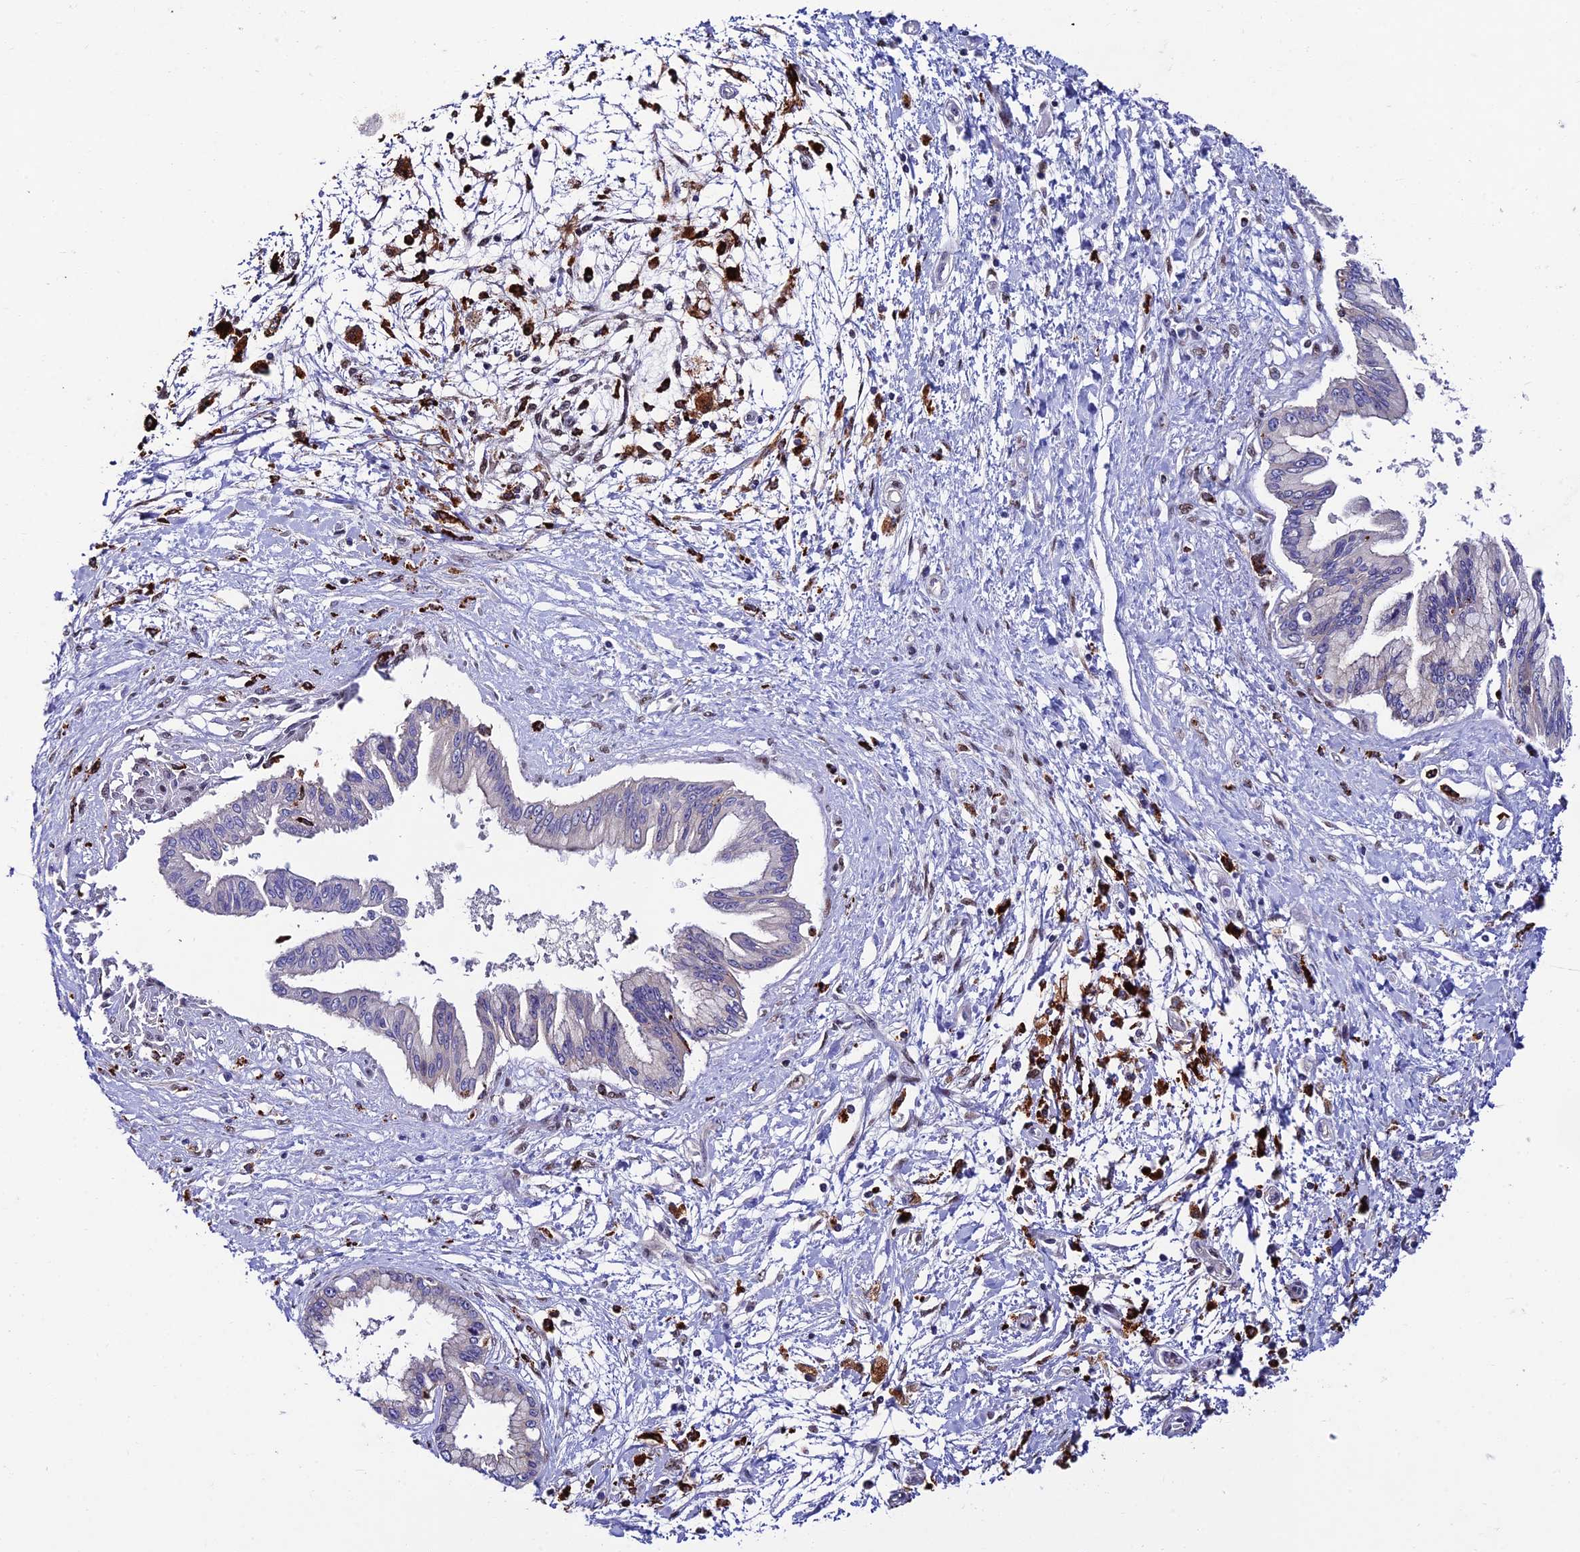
{"staining": {"intensity": "negative", "quantity": "none", "location": "none"}, "tissue": "pancreatic cancer", "cell_type": "Tumor cells", "image_type": "cancer", "snomed": [{"axis": "morphology", "description": "Adenocarcinoma, NOS"}, {"axis": "topography", "description": "Pancreas"}], "caption": "Tumor cells are negative for brown protein staining in pancreatic cancer.", "gene": "HIC1", "patient": {"sex": "male", "age": 46}}